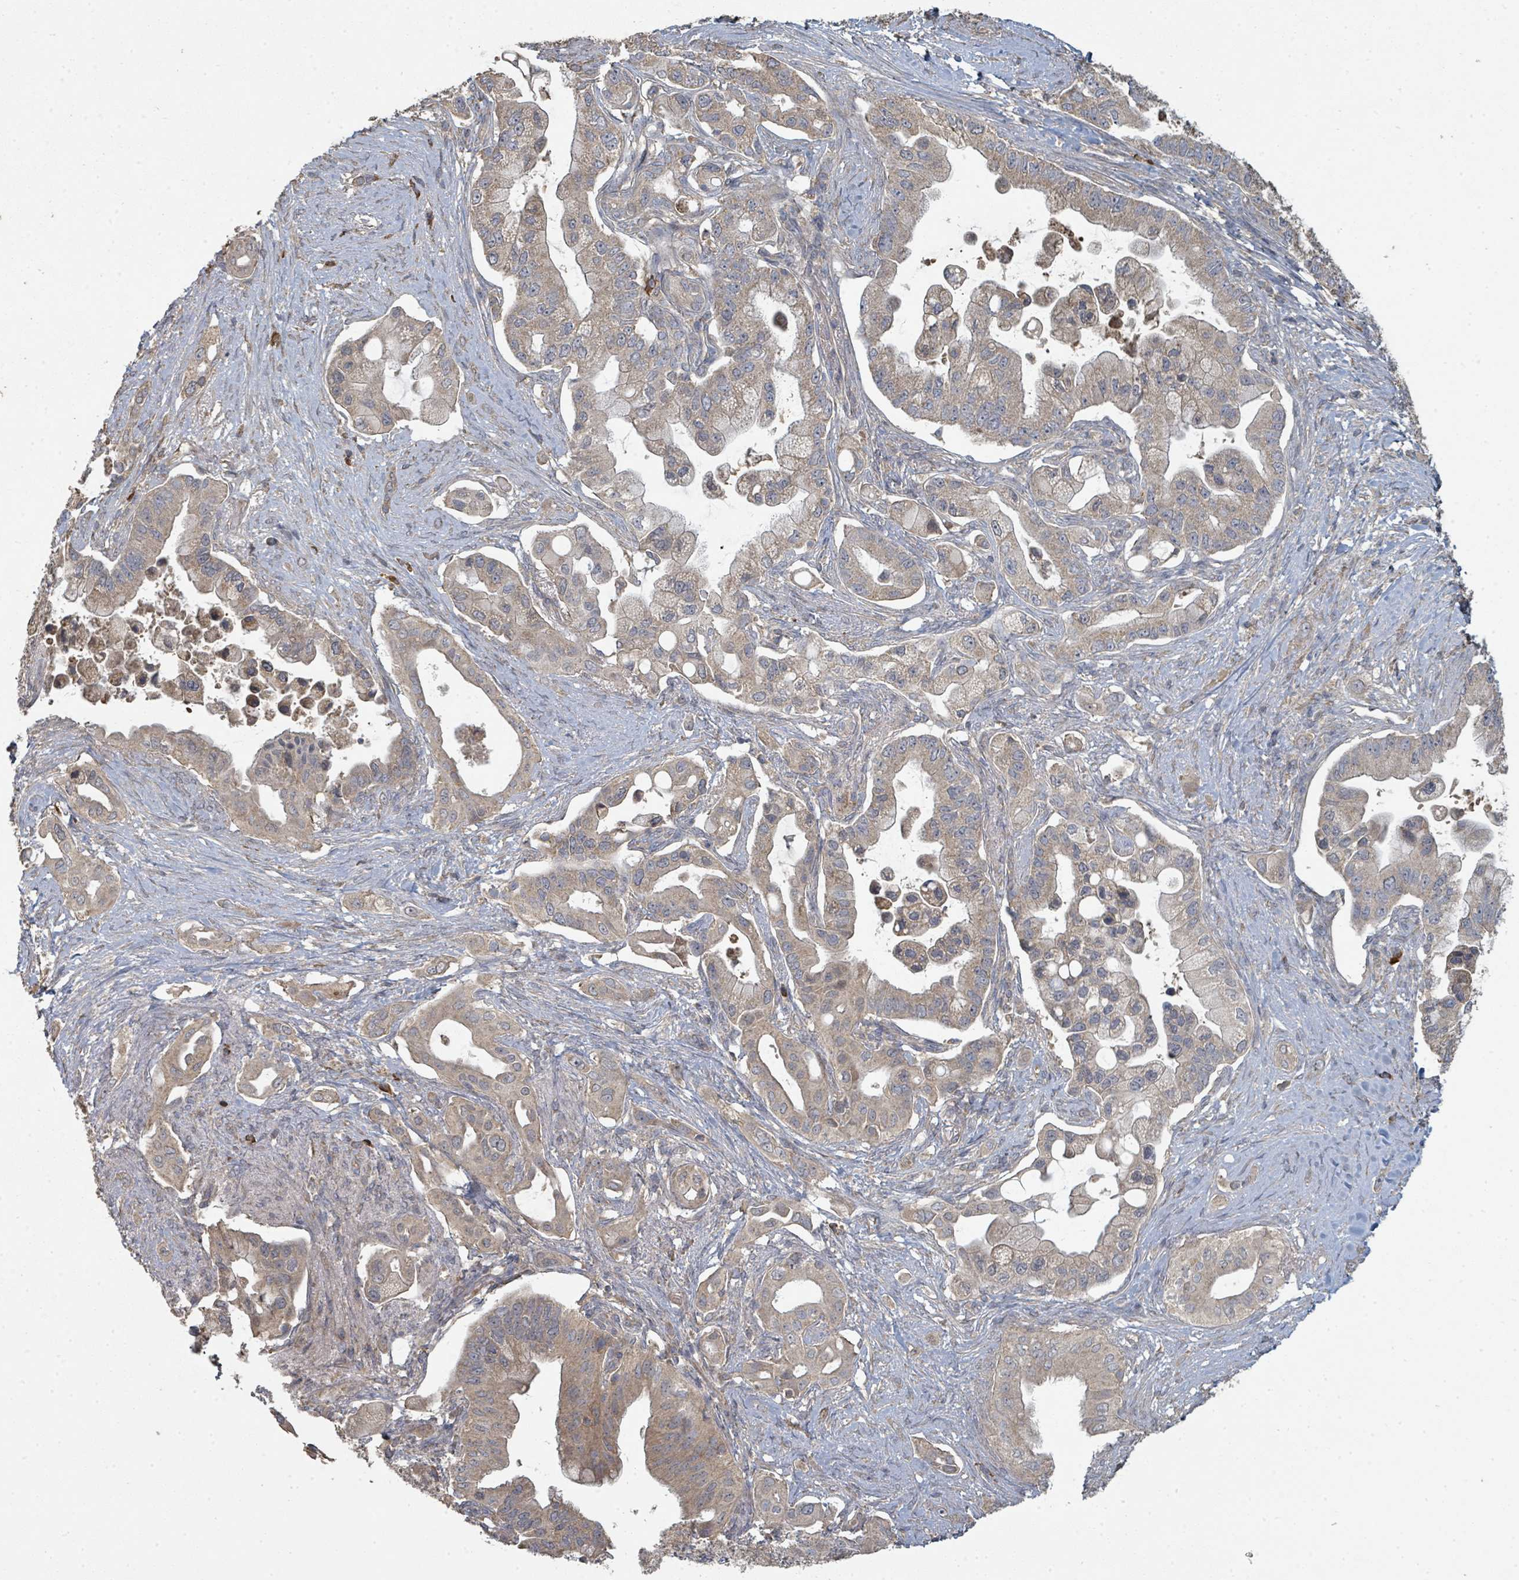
{"staining": {"intensity": "weak", "quantity": ">75%", "location": "cytoplasmic/membranous"}, "tissue": "pancreatic cancer", "cell_type": "Tumor cells", "image_type": "cancer", "snomed": [{"axis": "morphology", "description": "Adenocarcinoma, NOS"}, {"axis": "topography", "description": "Pancreas"}], "caption": "An IHC photomicrograph of neoplastic tissue is shown. Protein staining in brown labels weak cytoplasmic/membranous positivity in pancreatic cancer within tumor cells.", "gene": "WDFY1", "patient": {"sex": "male", "age": 57}}